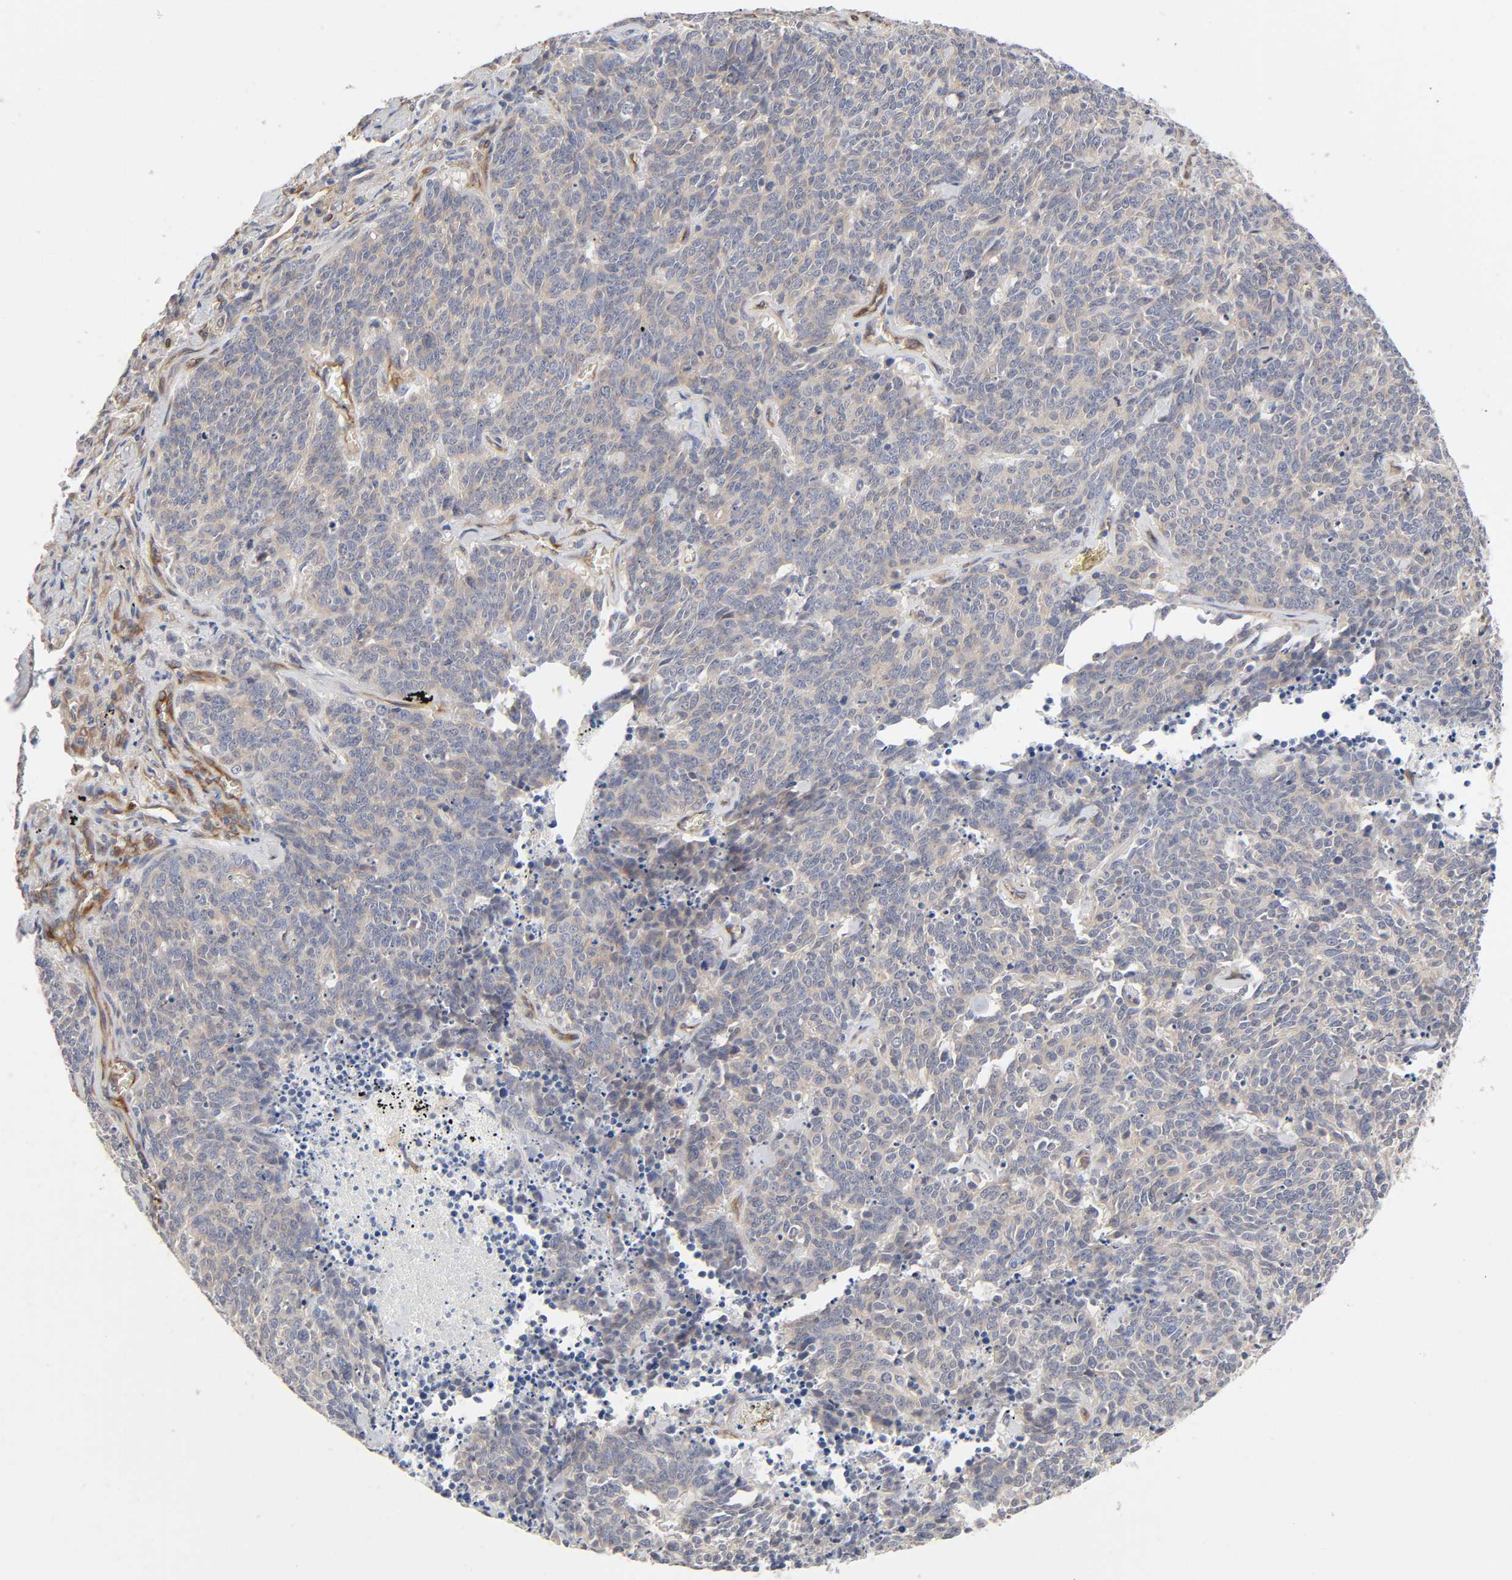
{"staining": {"intensity": "negative", "quantity": "none", "location": "none"}, "tissue": "lung cancer", "cell_type": "Tumor cells", "image_type": "cancer", "snomed": [{"axis": "morphology", "description": "Neoplasm, malignant, NOS"}, {"axis": "topography", "description": "Lung"}], "caption": "Protein analysis of malignant neoplasm (lung) reveals no significant positivity in tumor cells.", "gene": "RAB13", "patient": {"sex": "female", "age": 58}}